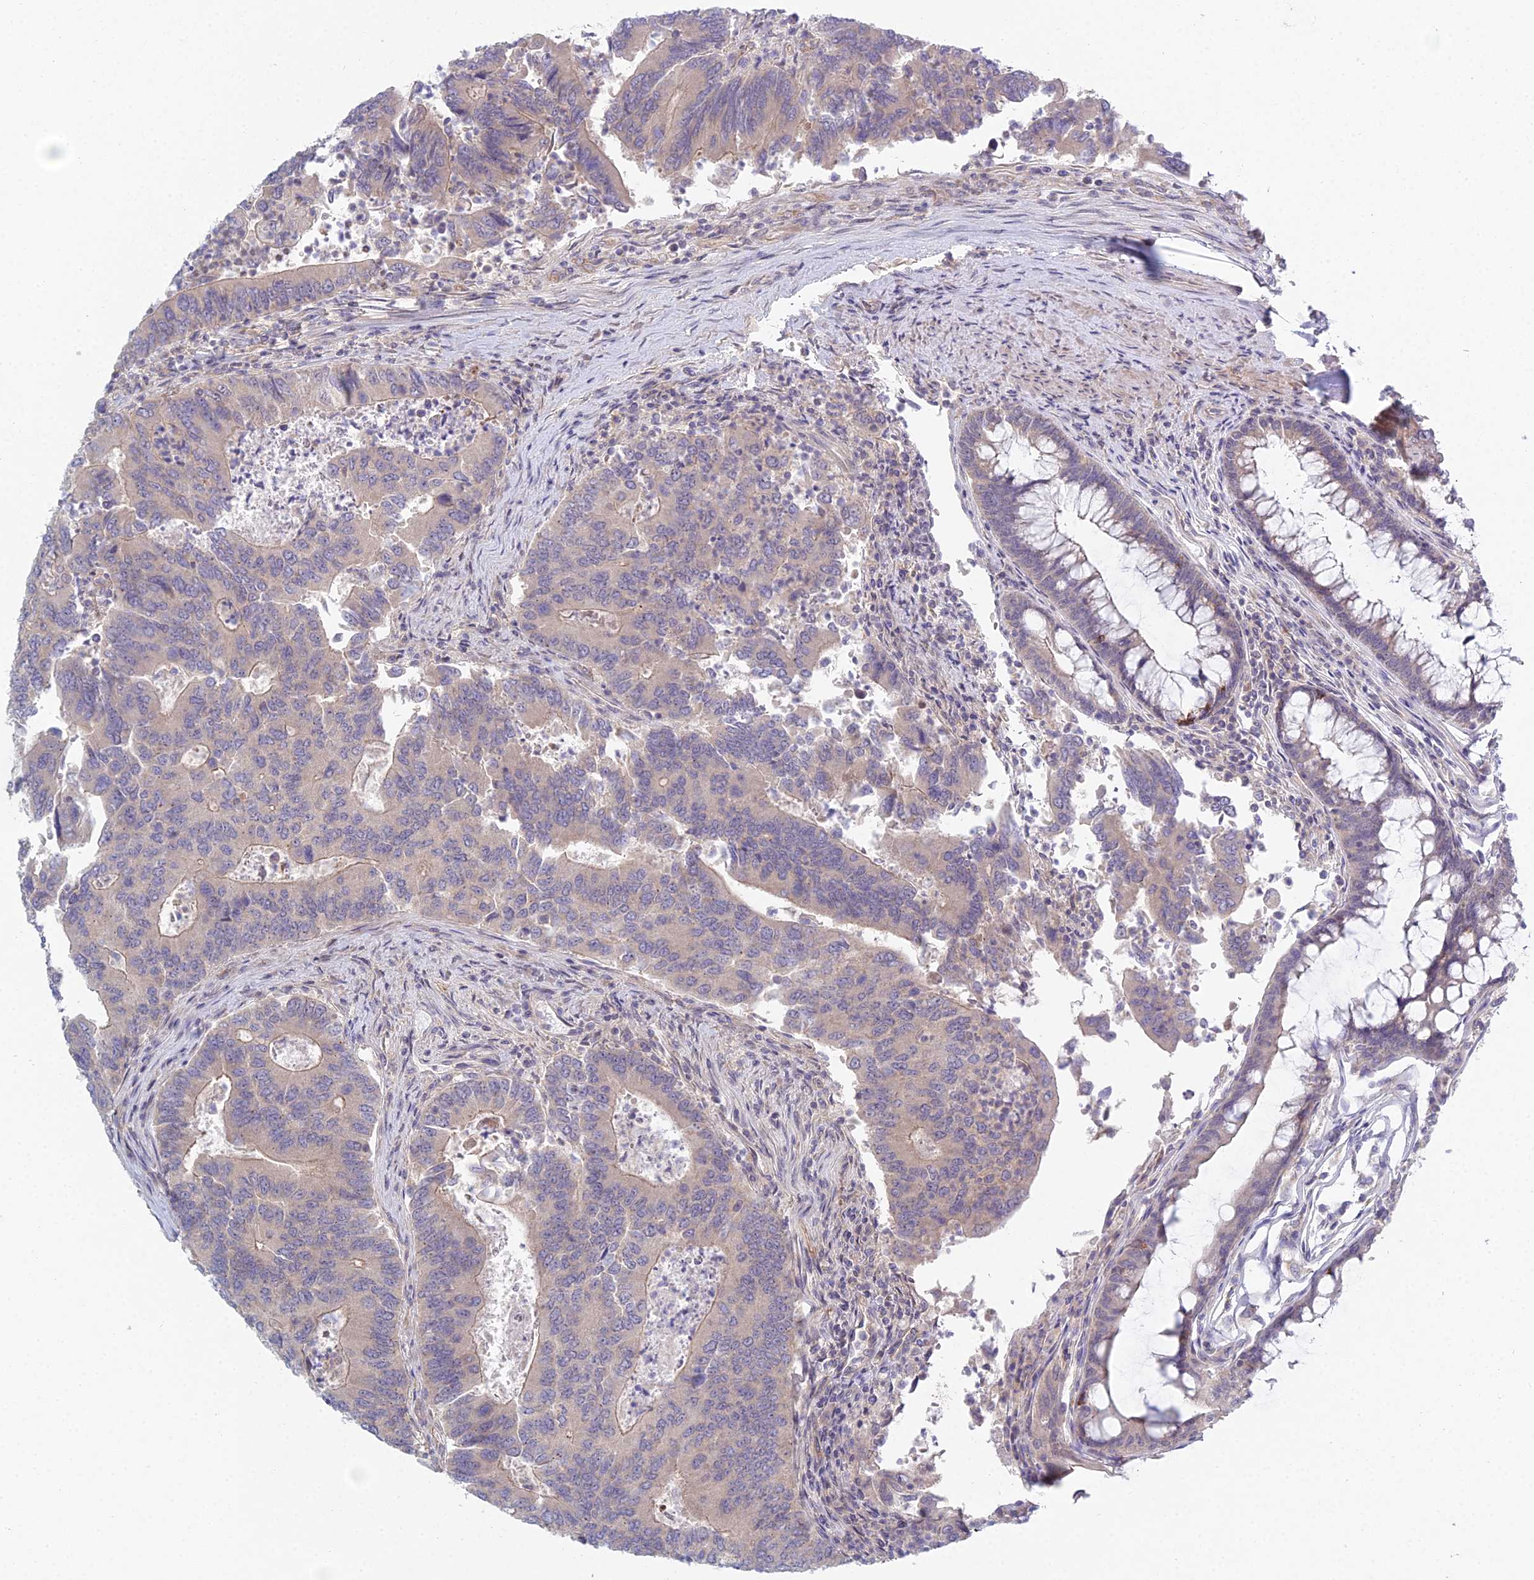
{"staining": {"intensity": "weak", "quantity": "<25%", "location": "cytoplasmic/membranous"}, "tissue": "colorectal cancer", "cell_type": "Tumor cells", "image_type": "cancer", "snomed": [{"axis": "morphology", "description": "Adenocarcinoma, NOS"}, {"axis": "topography", "description": "Colon"}], "caption": "A high-resolution micrograph shows IHC staining of colorectal cancer (adenocarcinoma), which shows no significant expression in tumor cells. The staining is performed using DAB (3,3'-diaminobenzidine) brown chromogen with nuclei counter-stained in using hematoxylin.", "gene": "METTL26", "patient": {"sex": "female", "age": 67}}